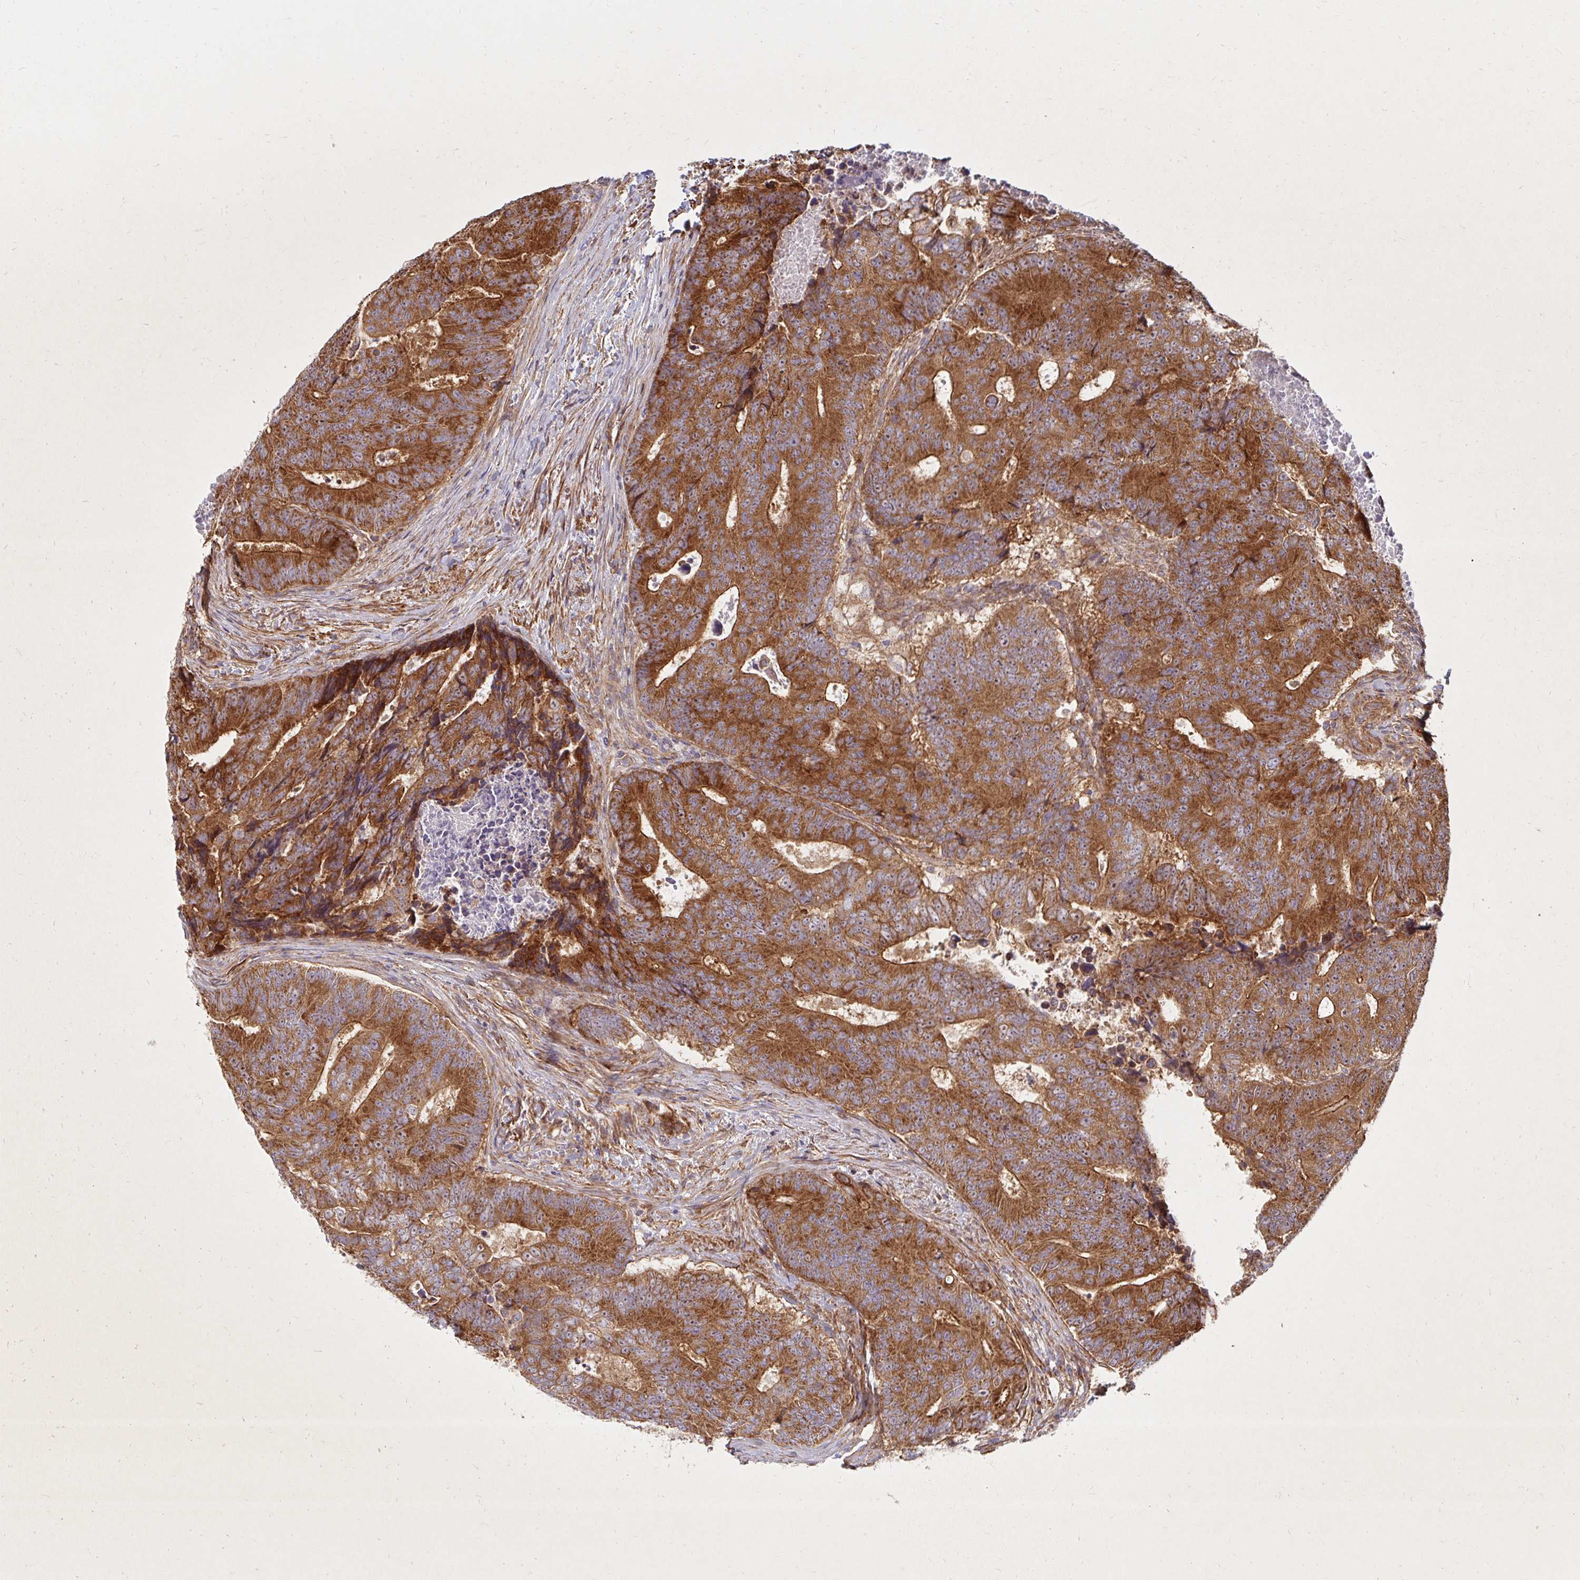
{"staining": {"intensity": "strong", "quantity": ">75%", "location": "cytoplasmic/membranous"}, "tissue": "colorectal cancer", "cell_type": "Tumor cells", "image_type": "cancer", "snomed": [{"axis": "morphology", "description": "Adenocarcinoma, NOS"}, {"axis": "topography", "description": "Colon"}], "caption": "Immunohistochemical staining of human colorectal cancer shows high levels of strong cytoplasmic/membranous protein expression in about >75% of tumor cells. The staining was performed using DAB (3,3'-diaminobenzidine), with brown indicating positive protein expression. Nuclei are stained blue with hematoxylin.", "gene": "BTF3", "patient": {"sex": "female", "age": 48}}